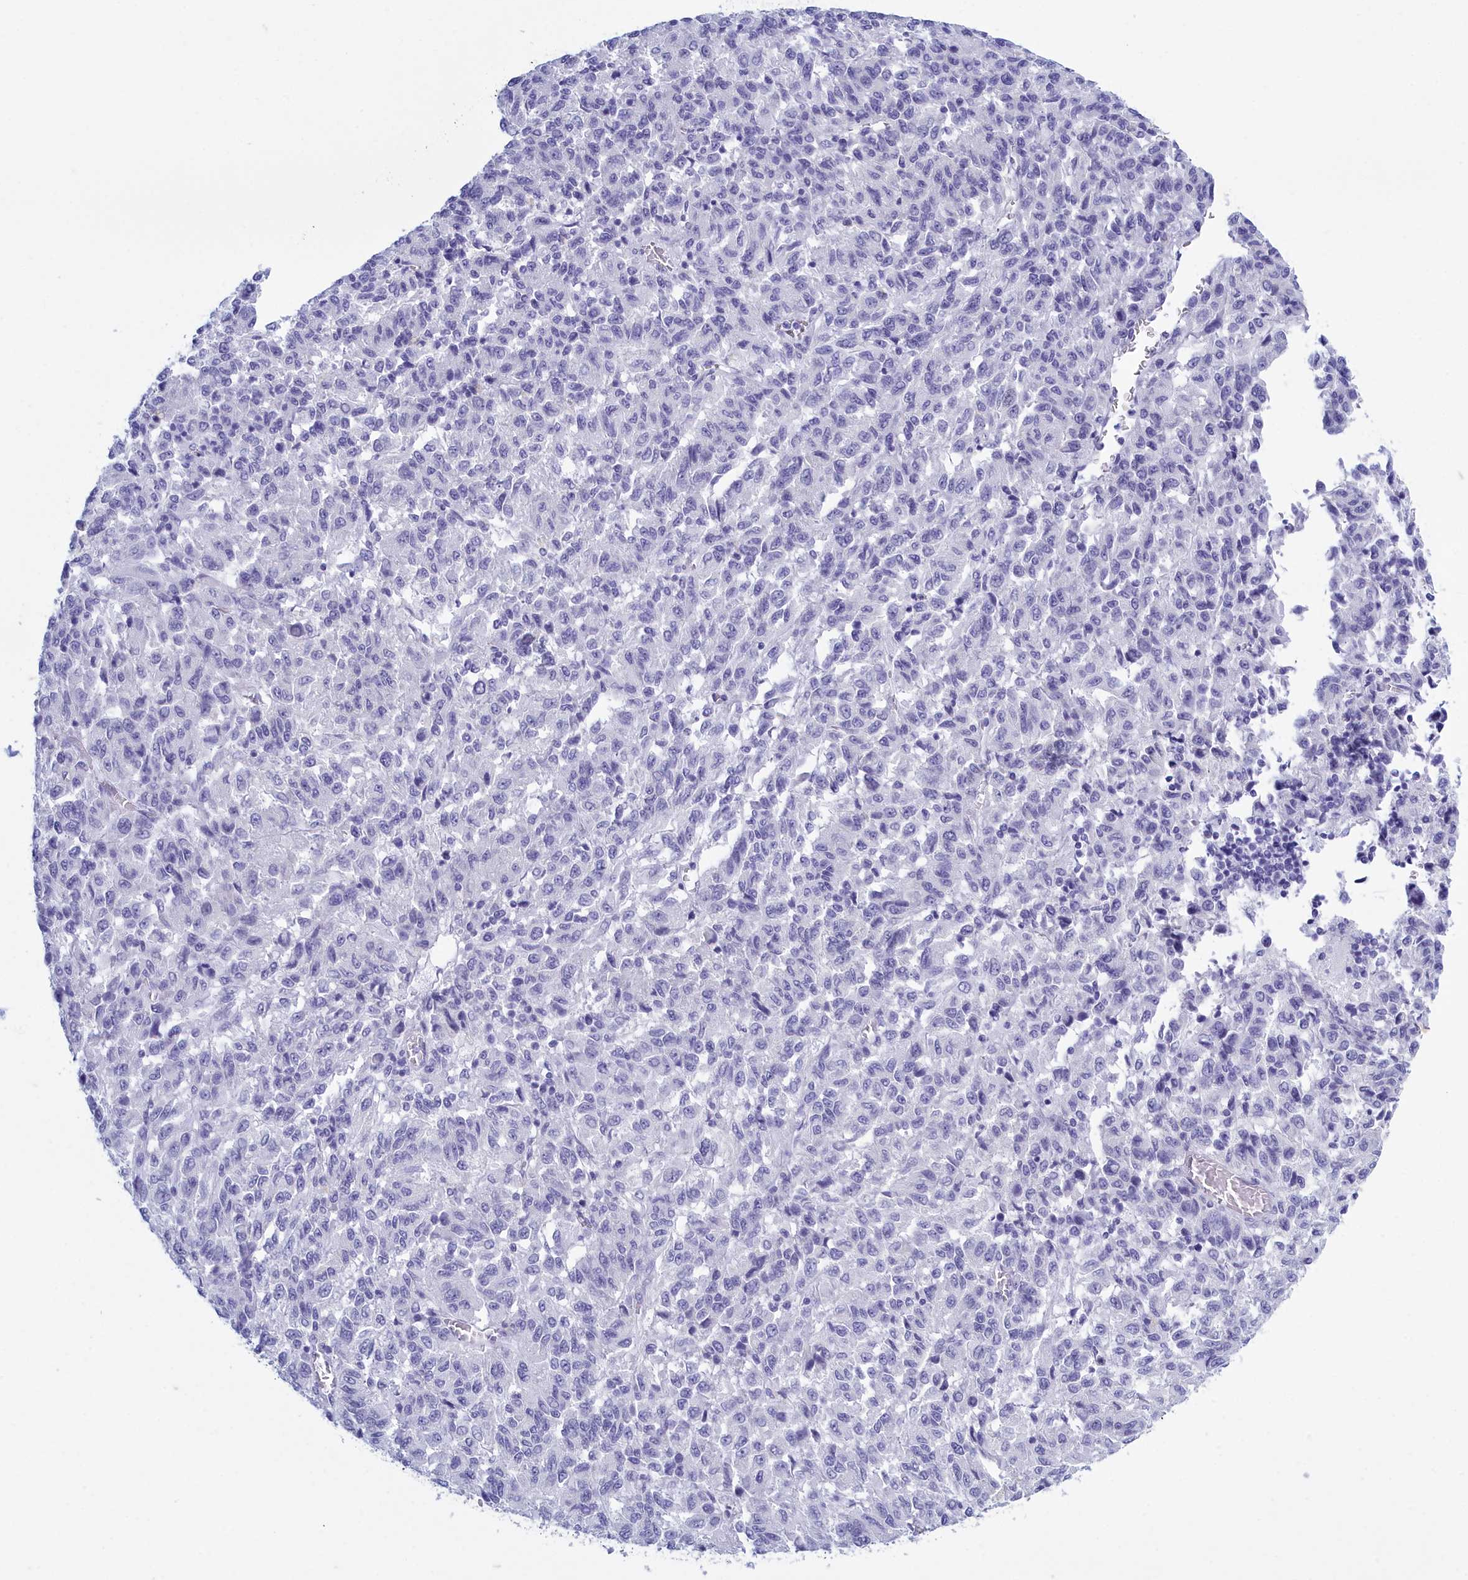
{"staining": {"intensity": "negative", "quantity": "none", "location": "none"}, "tissue": "melanoma", "cell_type": "Tumor cells", "image_type": "cancer", "snomed": [{"axis": "morphology", "description": "Malignant melanoma, Metastatic site"}, {"axis": "topography", "description": "Lung"}], "caption": "Immunohistochemical staining of human malignant melanoma (metastatic site) reveals no significant positivity in tumor cells. Nuclei are stained in blue.", "gene": "TMEM97", "patient": {"sex": "male", "age": 64}}